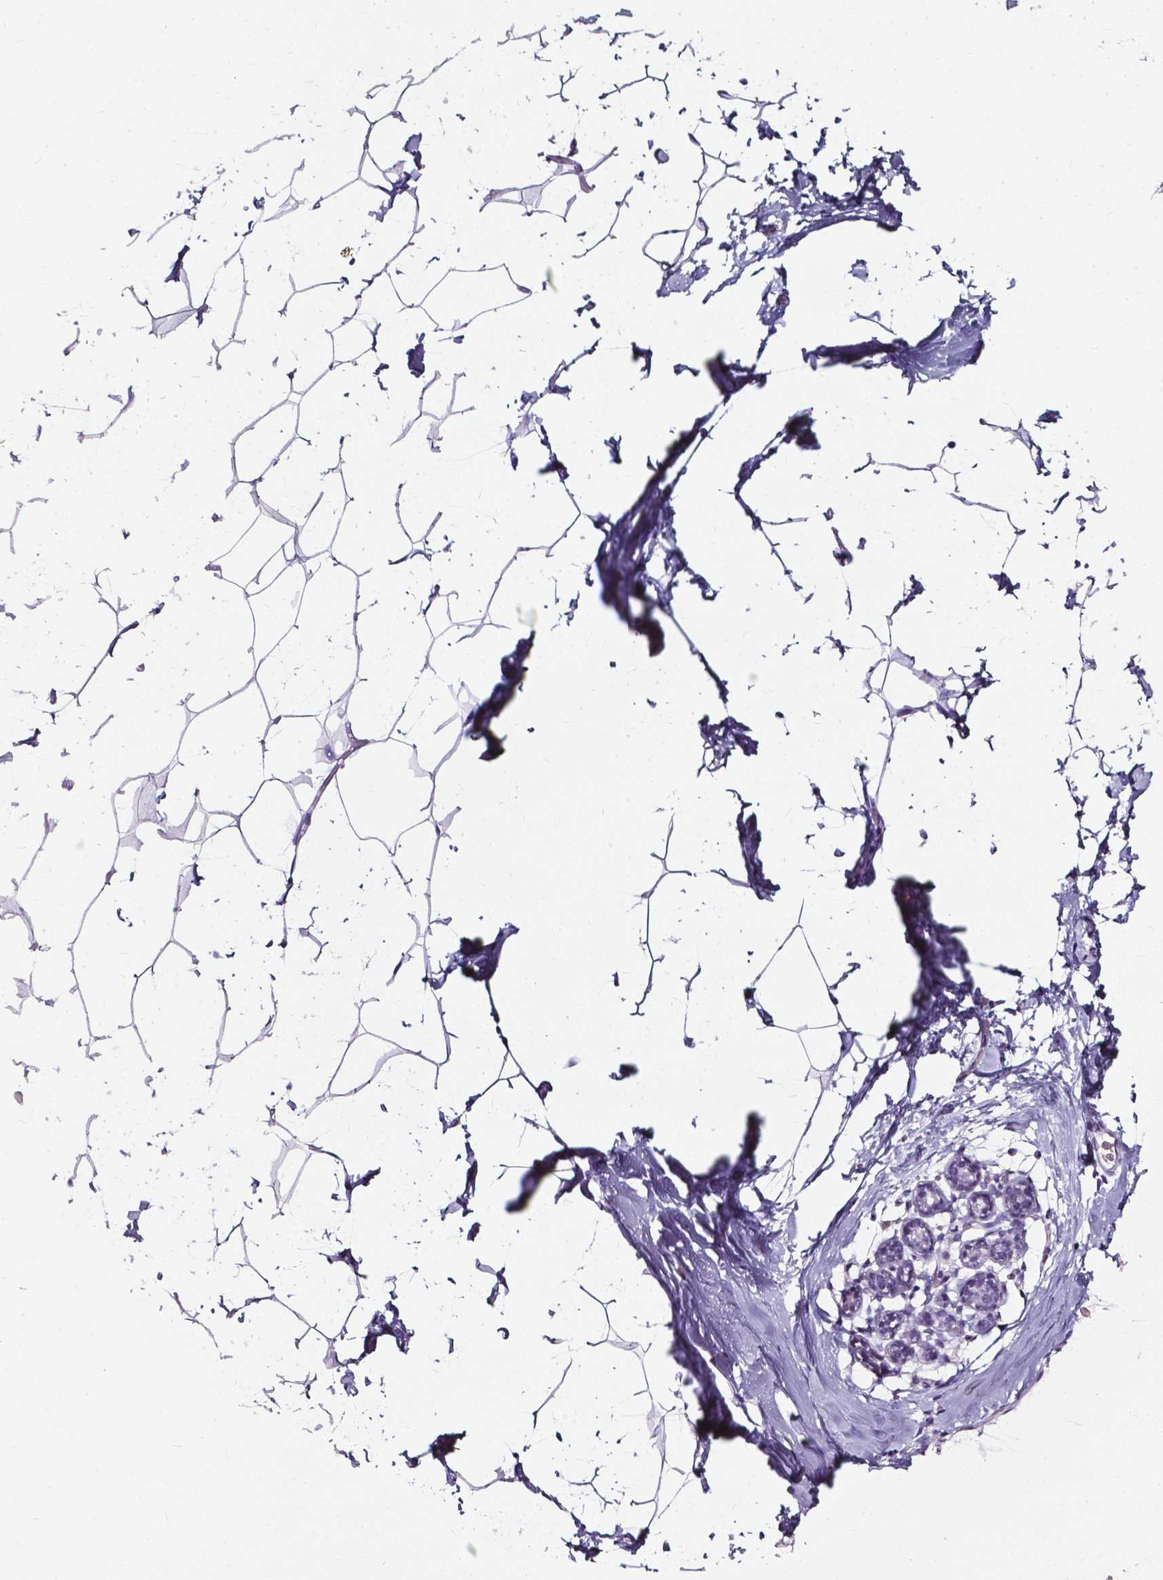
{"staining": {"intensity": "negative", "quantity": "none", "location": "none"}, "tissue": "breast", "cell_type": "Adipocytes", "image_type": "normal", "snomed": [{"axis": "morphology", "description": "Normal tissue, NOS"}, {"axis": "topography", "description": "Breast"}], "caption": "Photomicrograph shows no protein positivity in adipocytes of normal breast. (Brightfield microscopy of DAB IHC at high magnification).", "gene": "AKR1B10", "patient": {"sex": "female", "age": 32}}